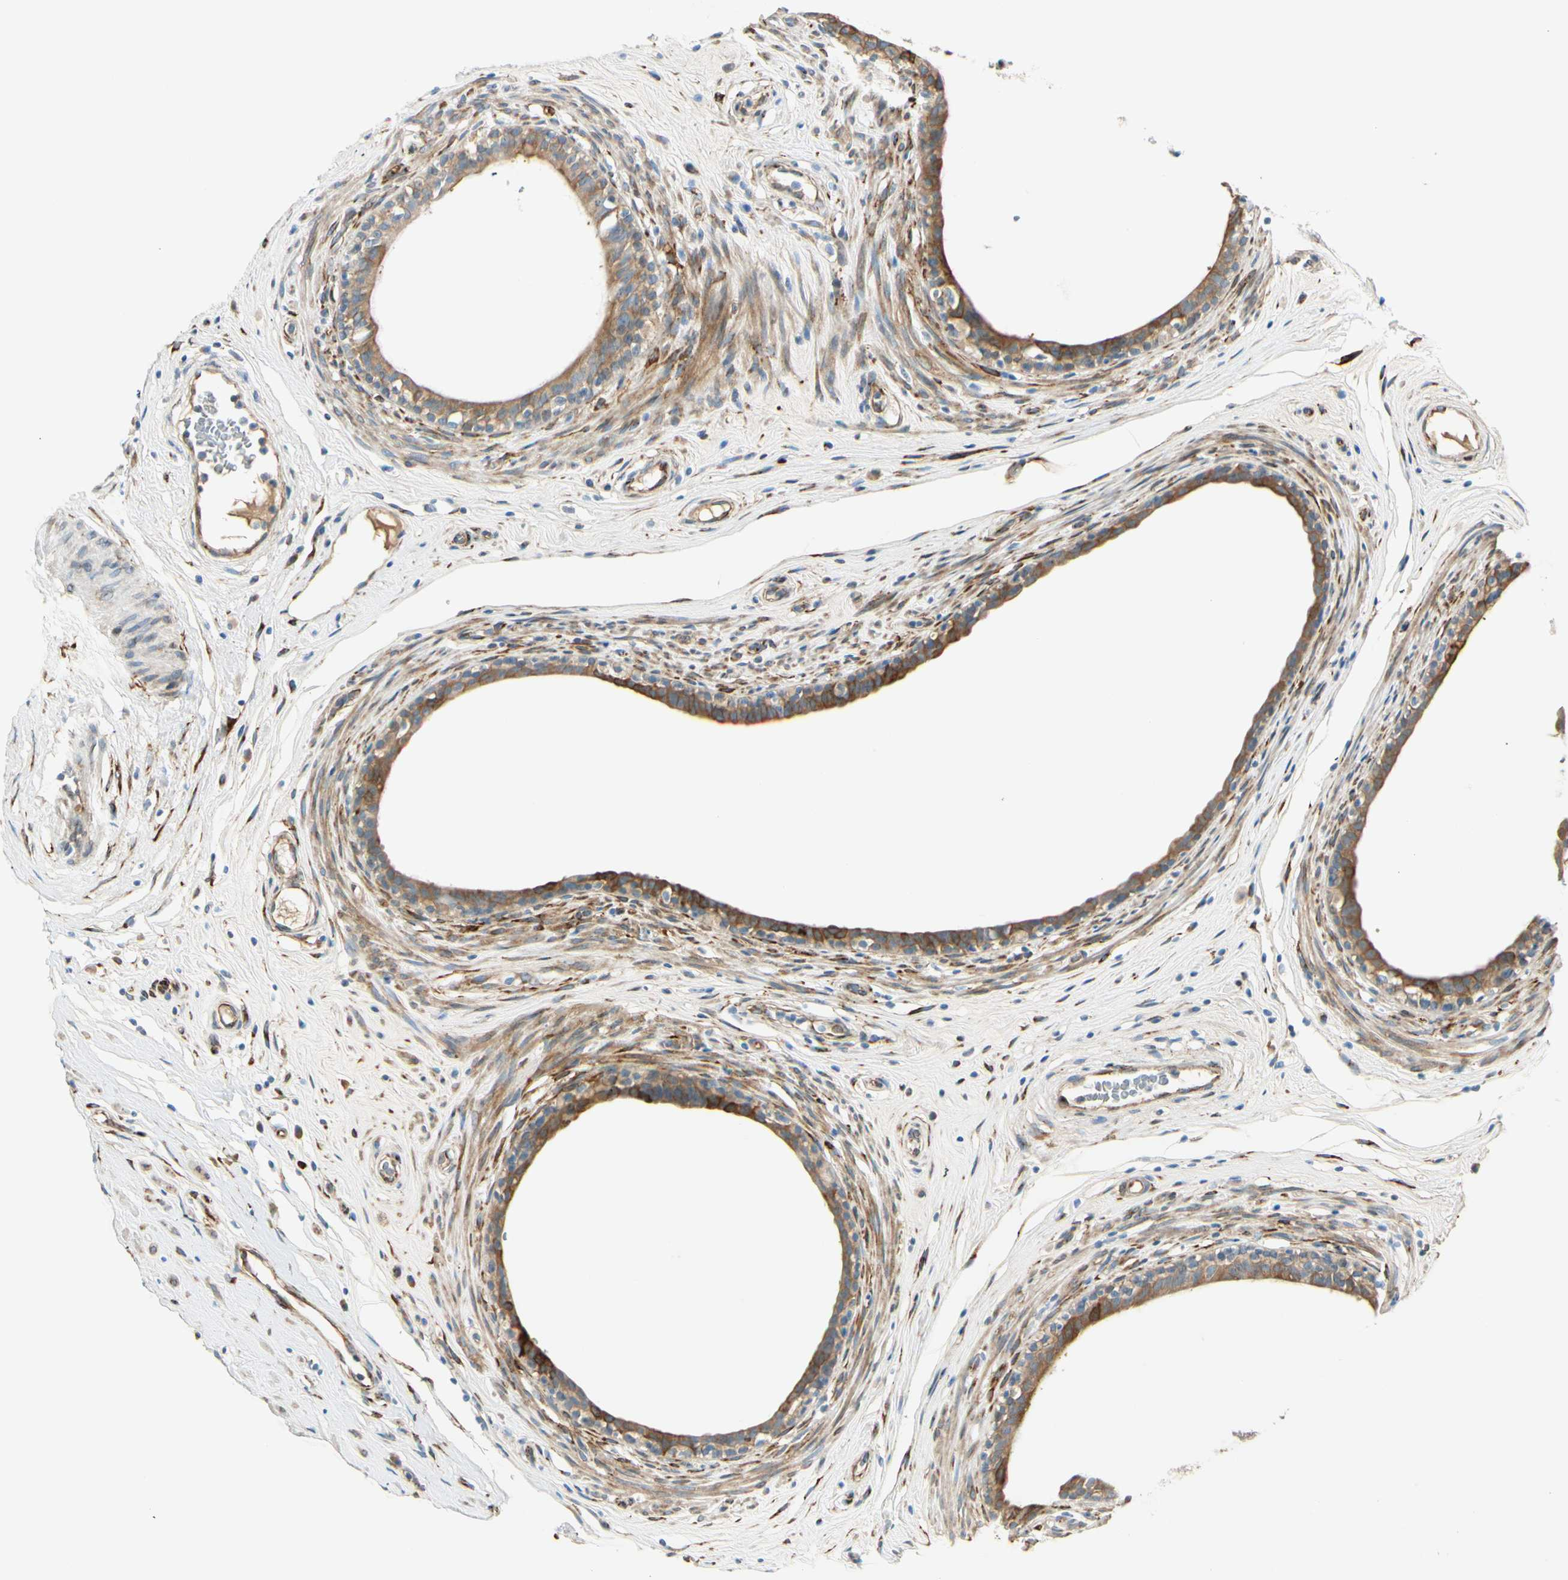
{"staining": {"intensity": "strong", "quantity": ">75%", "location": "cytoplasmic/membranous"}, "tissue": "epididymis", "cell_type": "Glandular cells", "image_type": "normal", "snomed": [{"axis": "morphology", "description": "Normal tissue, NOS"}, {"axis": "morphology", "description": "Inflammation, NOS"}, {"axis": "topography", "description": "Epididymis"}], "caption": "Immunohistochemistry (IHC) image of unremarkable epididymis: human epididymis stained using immunohistochemistry shows high levels of strong protein expression localized specifically in the cytoplasmic/membranous of glandular cells, appearing as a cytoplasmic/membranous brown color.", "gene": "FKBP7", "patient": {"sex": "male", "age": 84}}